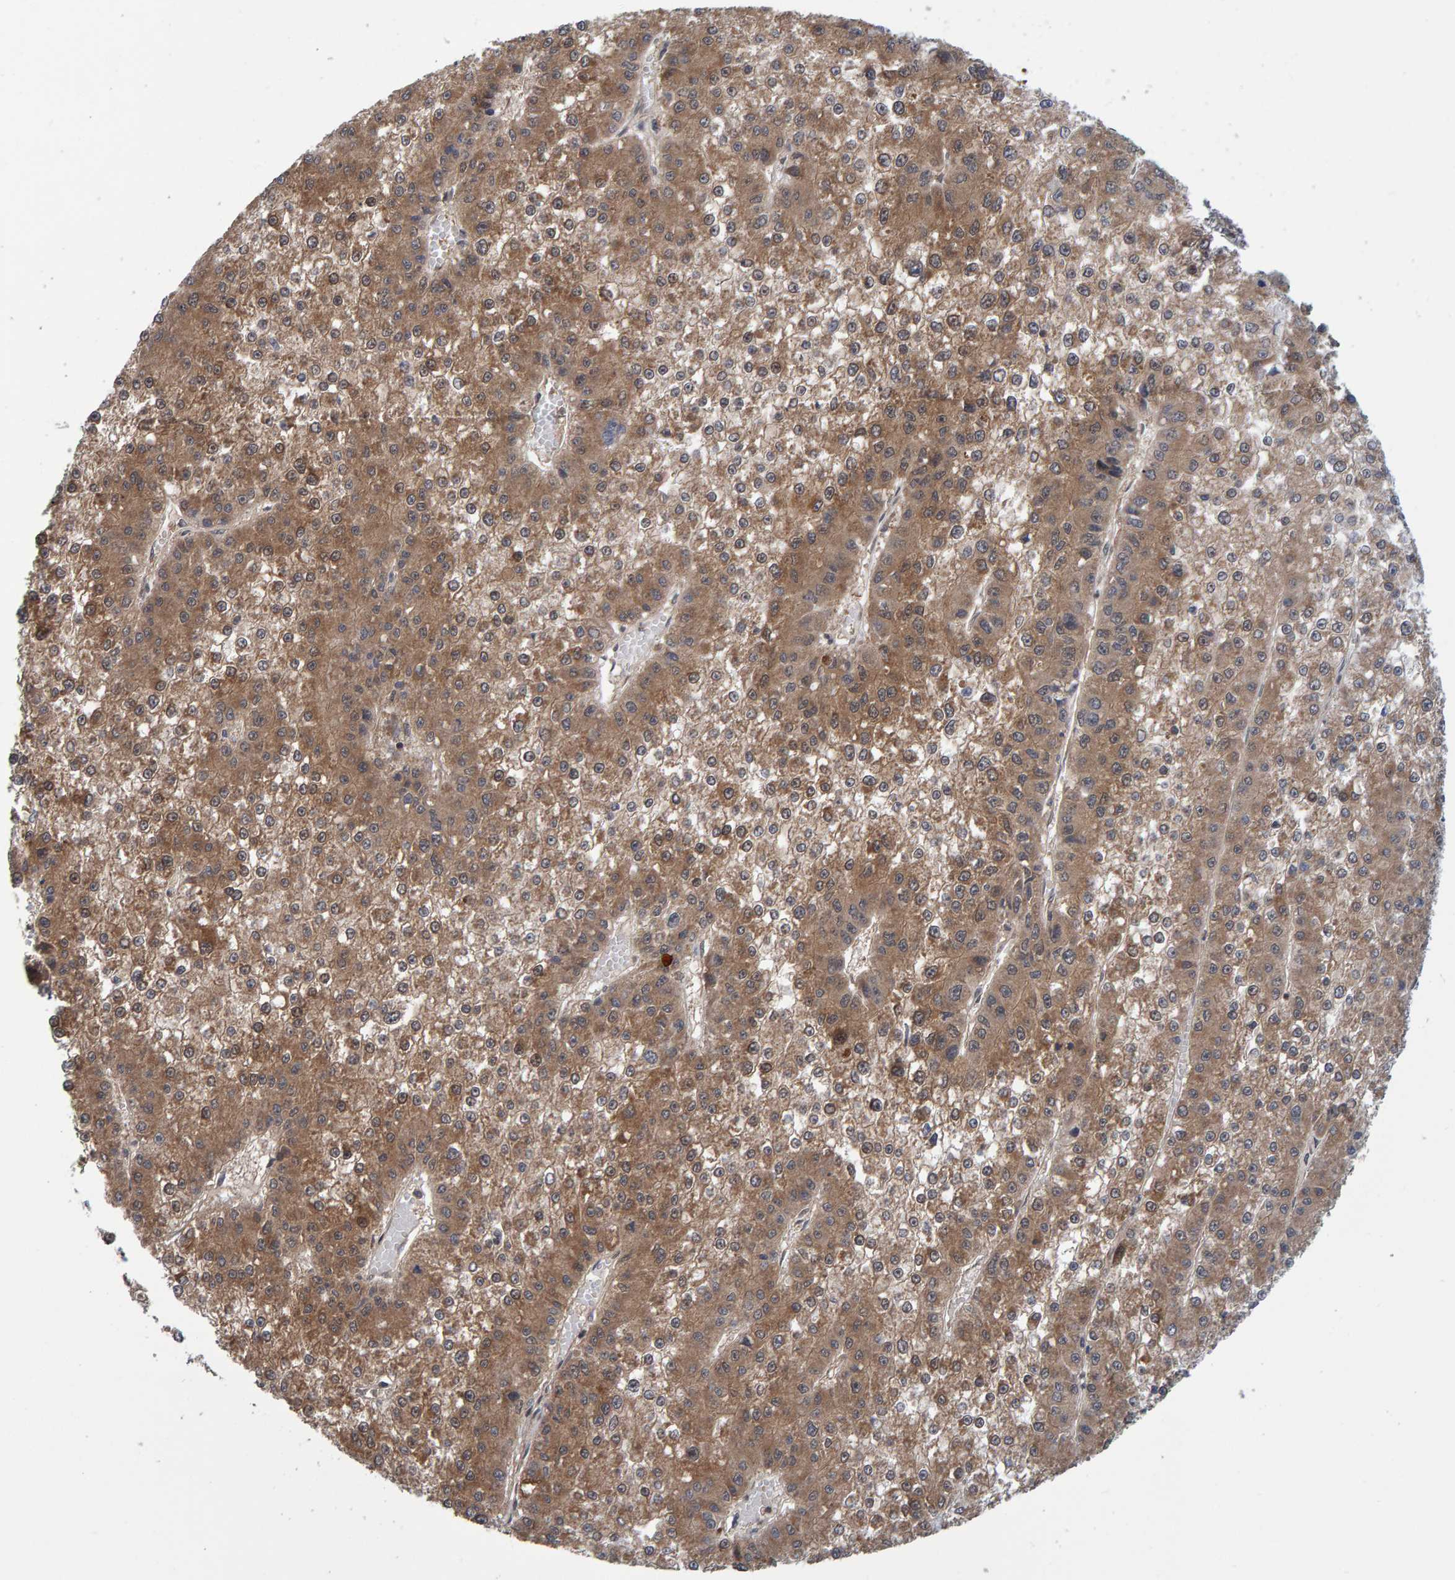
{"staining": {"intensity": "moderate", "quantity": ">75%", "location": "cytoplasmic/membranous"}, "tissue": "liver cancer", "cell_type": "Tumor cells", "image_type": "cancer", "snomed": [{"axis": "morphology", "description": "Carcinoma, Hepatocellular, NOS"}, {"axis": "topography", "description": "Liver"}], "caption": "Immunohistochemical staining of hepatocellular carcinoma (liver) shows medium levels of moderate cytoplasmic/membranous expression in about >75% of tumor cells.", "gene": "SCRN2", "patient": {"sex": "female", "age": 73}}